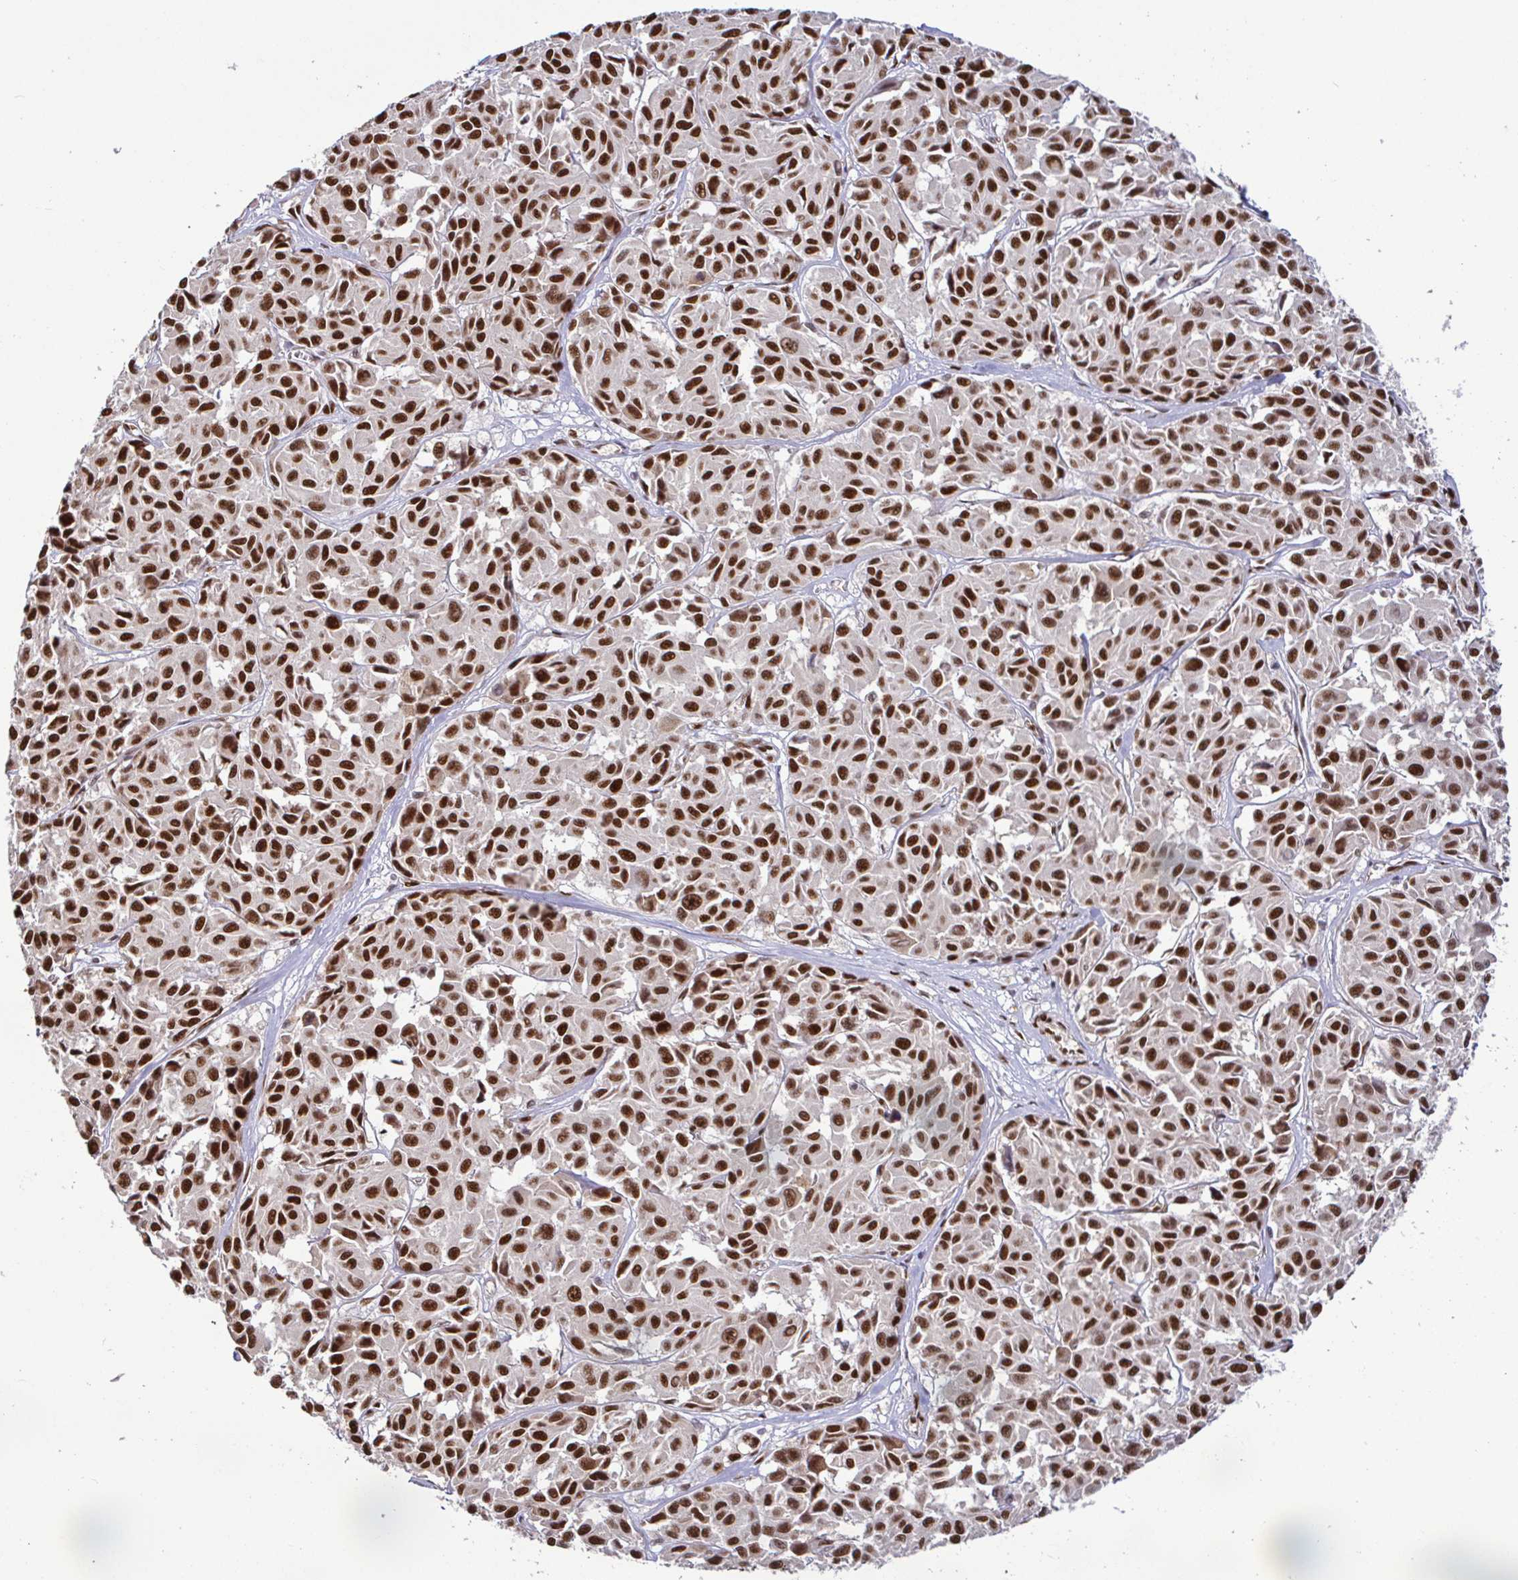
{"staining": {"intensity": "strong", "quantity": ">75%", "location": "nuclear"}, "tissue": "melanoma", "cell_type": "Tumor cells", "image_type": "cancer", "snomed": [{"axis": "morphology", "description": "Malignant melanoma, NOS"}, {"axis": "topography", "description": "Skin"}], "caption": "Approximately >75% of tumor cells in melanoma show strong nuclear protein staining as visualized by brown immunohistochemical staining.", "gene": "SP3", "patient": {"sex": "female", "age": 66}}